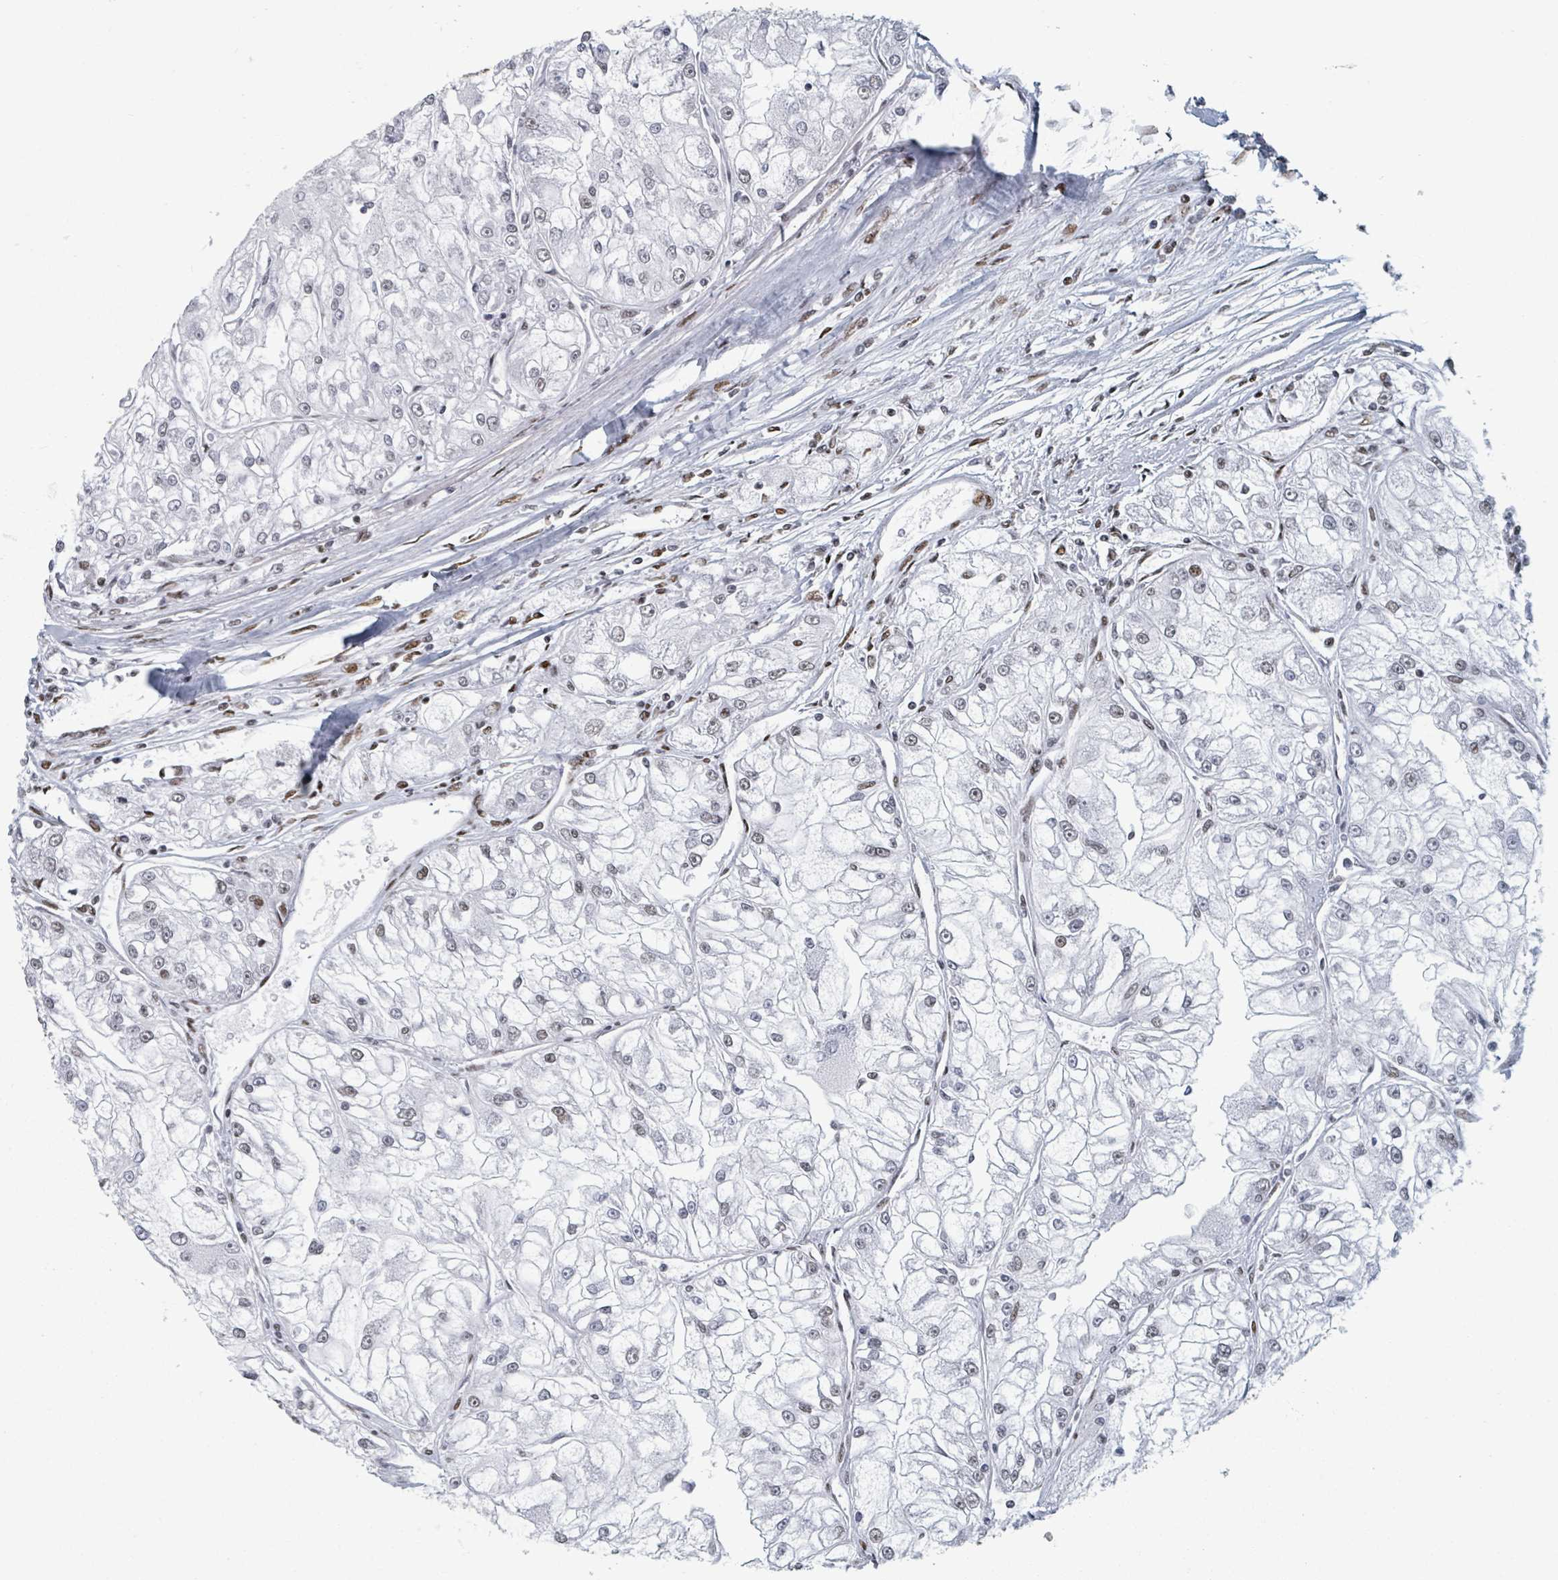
{"staining": {"intensity": "moderate", "quantity": "<25%", "location": "cytoplasmic/membranous"}, "tissue": "renal cancer", "cell_type": "Tumor cells", "image_type": "cancer", "snomed": [{"axis": "morphology", "description": "Adenocarcinoma, NOS"}, {"axis": "topography", "description": "Kidney"}], "caption": "Moderate cytoplasmic/membranous protein staining is seen in approximately <25% of tumor cells in renal adenocarcinoma.", "gene": "DHX16", "patient": {"sex": "female", "age": 72}}